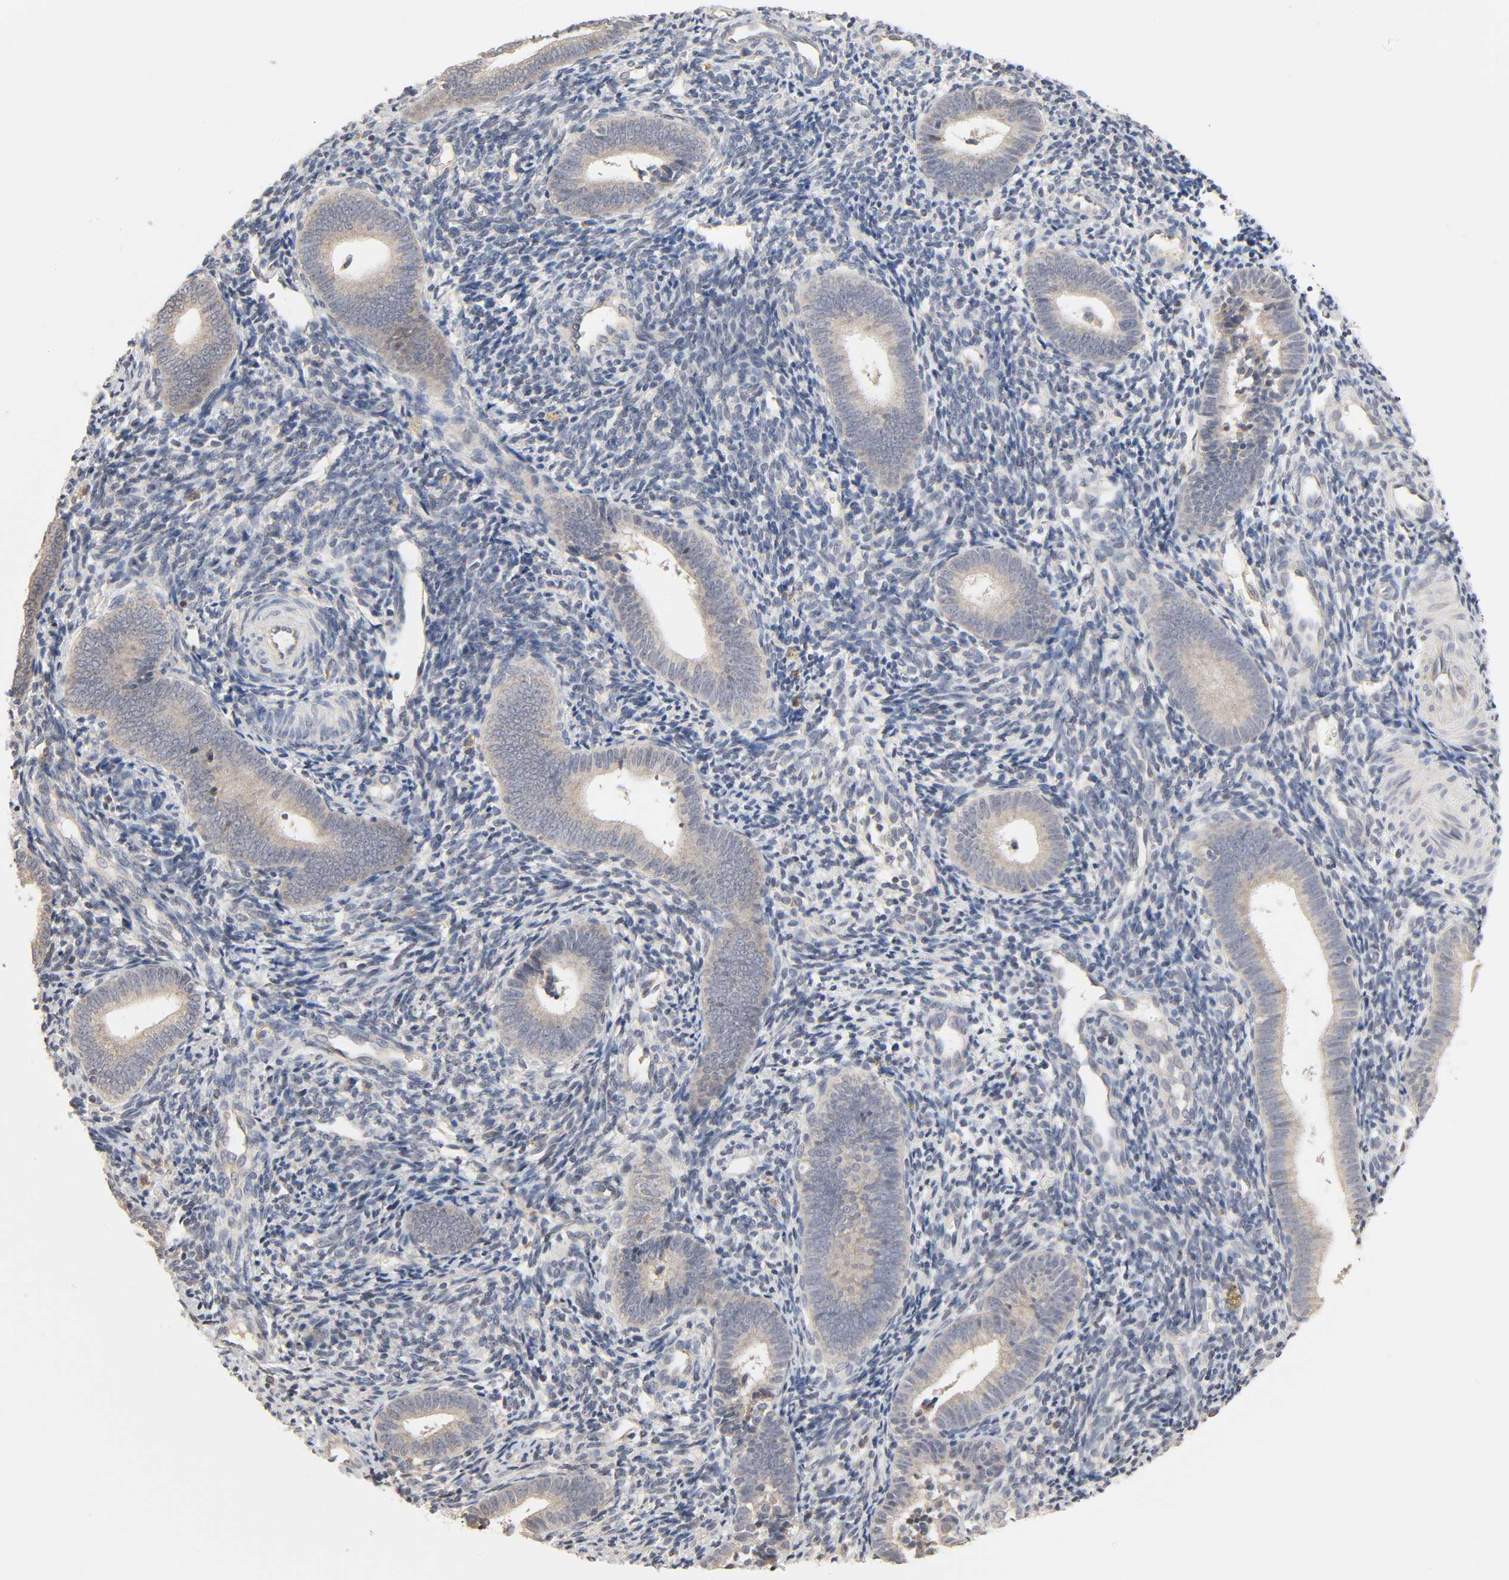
{"staining": {"intensity": "weak", "quantity": "<25%", "location": "cytoplasmic/membranous"}, "tissue": "endometrium", "cell_type": "Cells in endometrial stroma", "image_type": "normal", "snomed": [{"axis": "morphology", "description": "Normal tissue, NOS"}, {"axis": "topography", "description": "Uterus"}, {"axis": "topography", "description": "Endometrium"}], "caption": "This is a image of immunohistochemistry staining of benign endometrium, which shows no expression in cells in endometrial stroma.", "gene": "CLEC4E", "patient": {"sex": "female", "age": 33}}